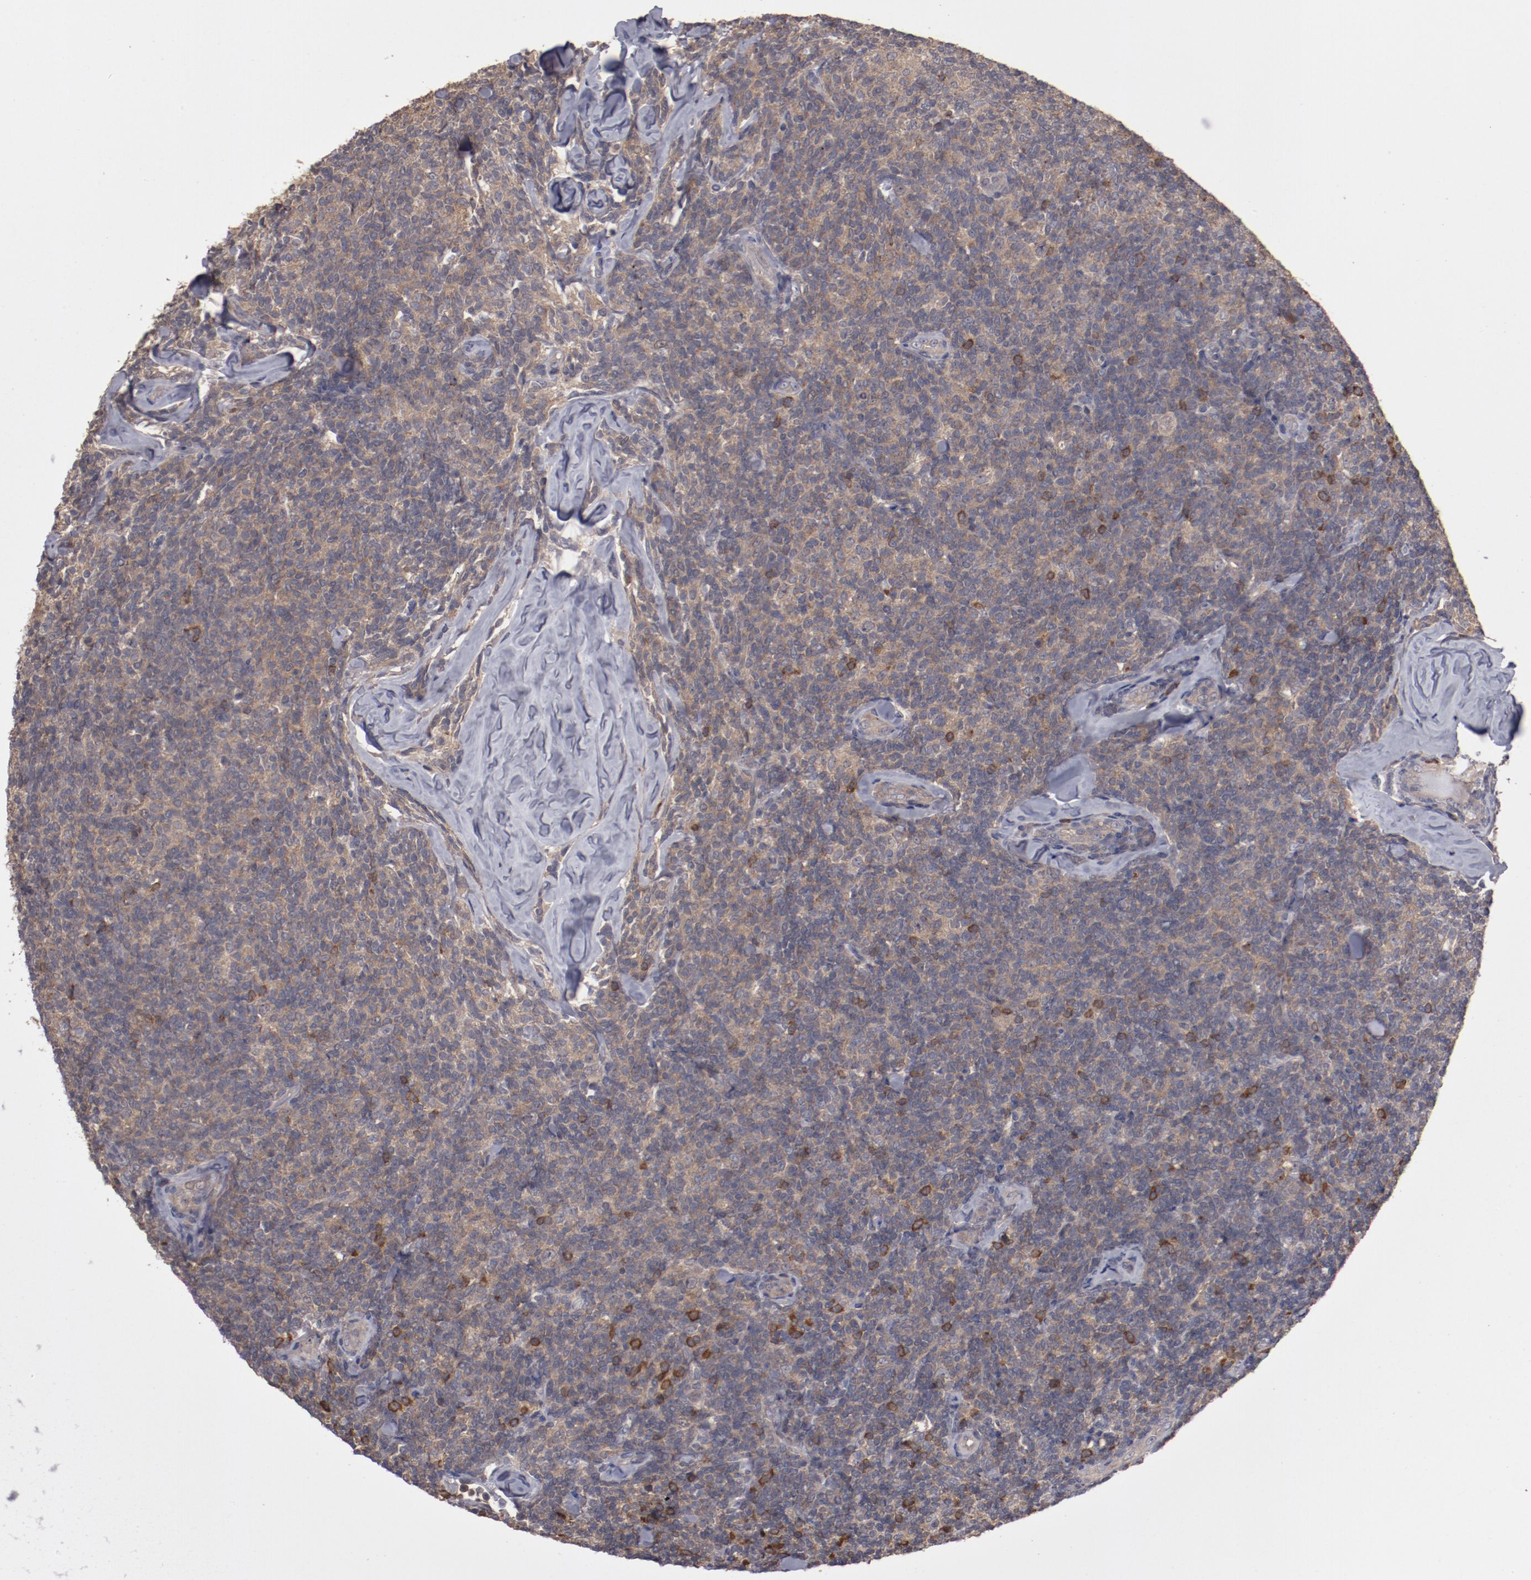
{"staining": {"intensity": "weak", "quantity": ">75%", "location": "cytoplasmic/membranous"}, "tissue": "lymphoma", "cell_type": "Tumor cells", "image_type": "cancer", "snomed": [{"axis": "morphology", "description": "Malignant lymphoma, non-Hodgkin's type, Low grade"}, {"axis": "topography", "description": "Lymph node"}], "caption": "Immunohistochemistry (IHC) (DAB) staining of lymphoma displays weak cytoplasmic/membranous protein positivity in approximately >75% of tumor cells.", "gene": "LRRC75B", "patient": {"sex": "female", "age": 56}}